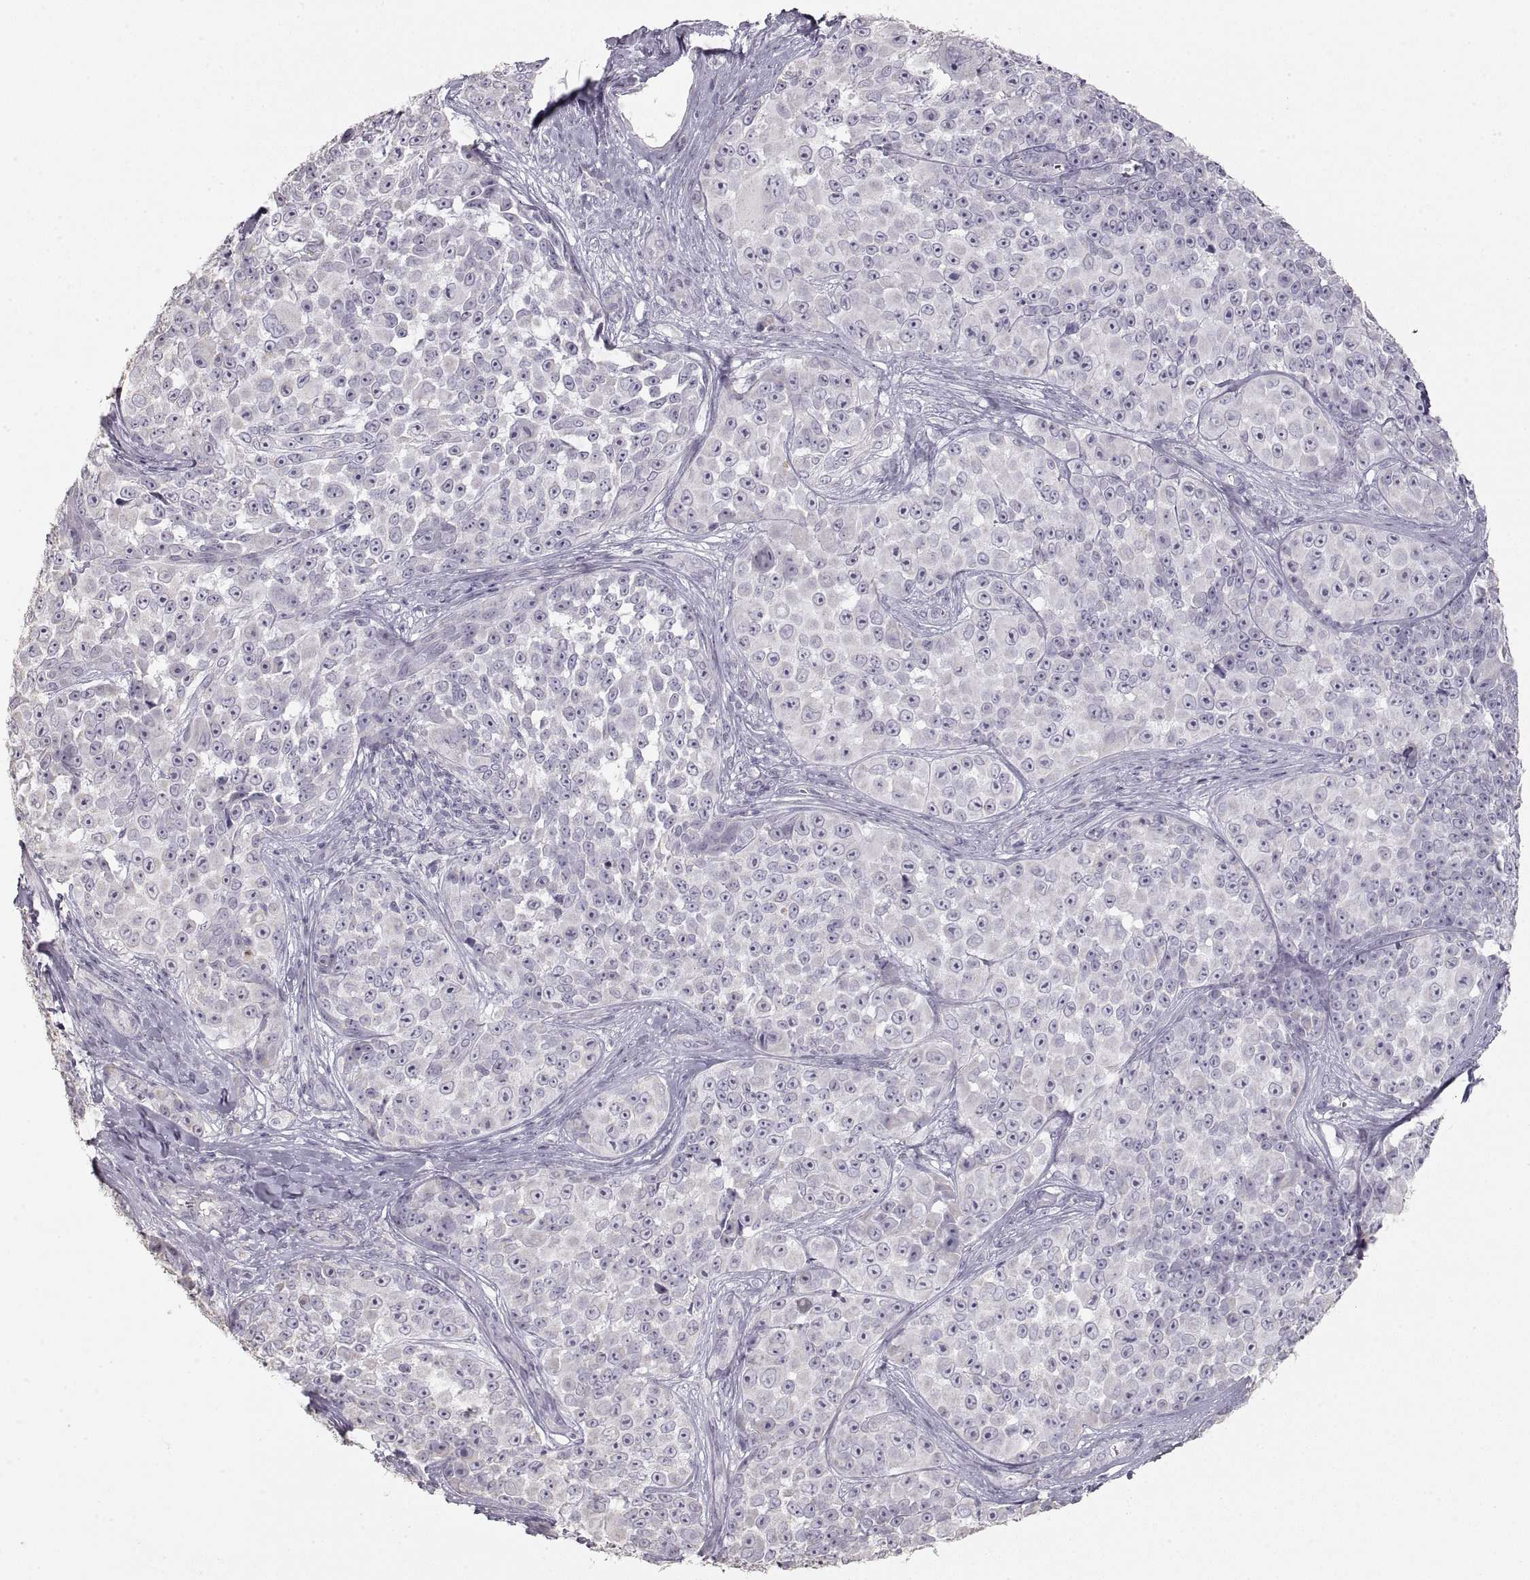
{"staining": {"intensity": "negative", "quantity": "none", "location": "none"}, "tissue": "melanoma", "cell_type": "Tumor cells", "image_type": "cancer", "snomed": [{"axis": "morphology", "description": "Malignant melanoma, NOS"}, {"axis": "topography", "description": "Skin"}], "caption": "DAB immunohistochemical staining of melanoma reveals no significant positivity in tumor cells.", "gene": "ZP3", "patient": {"sex": "female", "age": 88}}